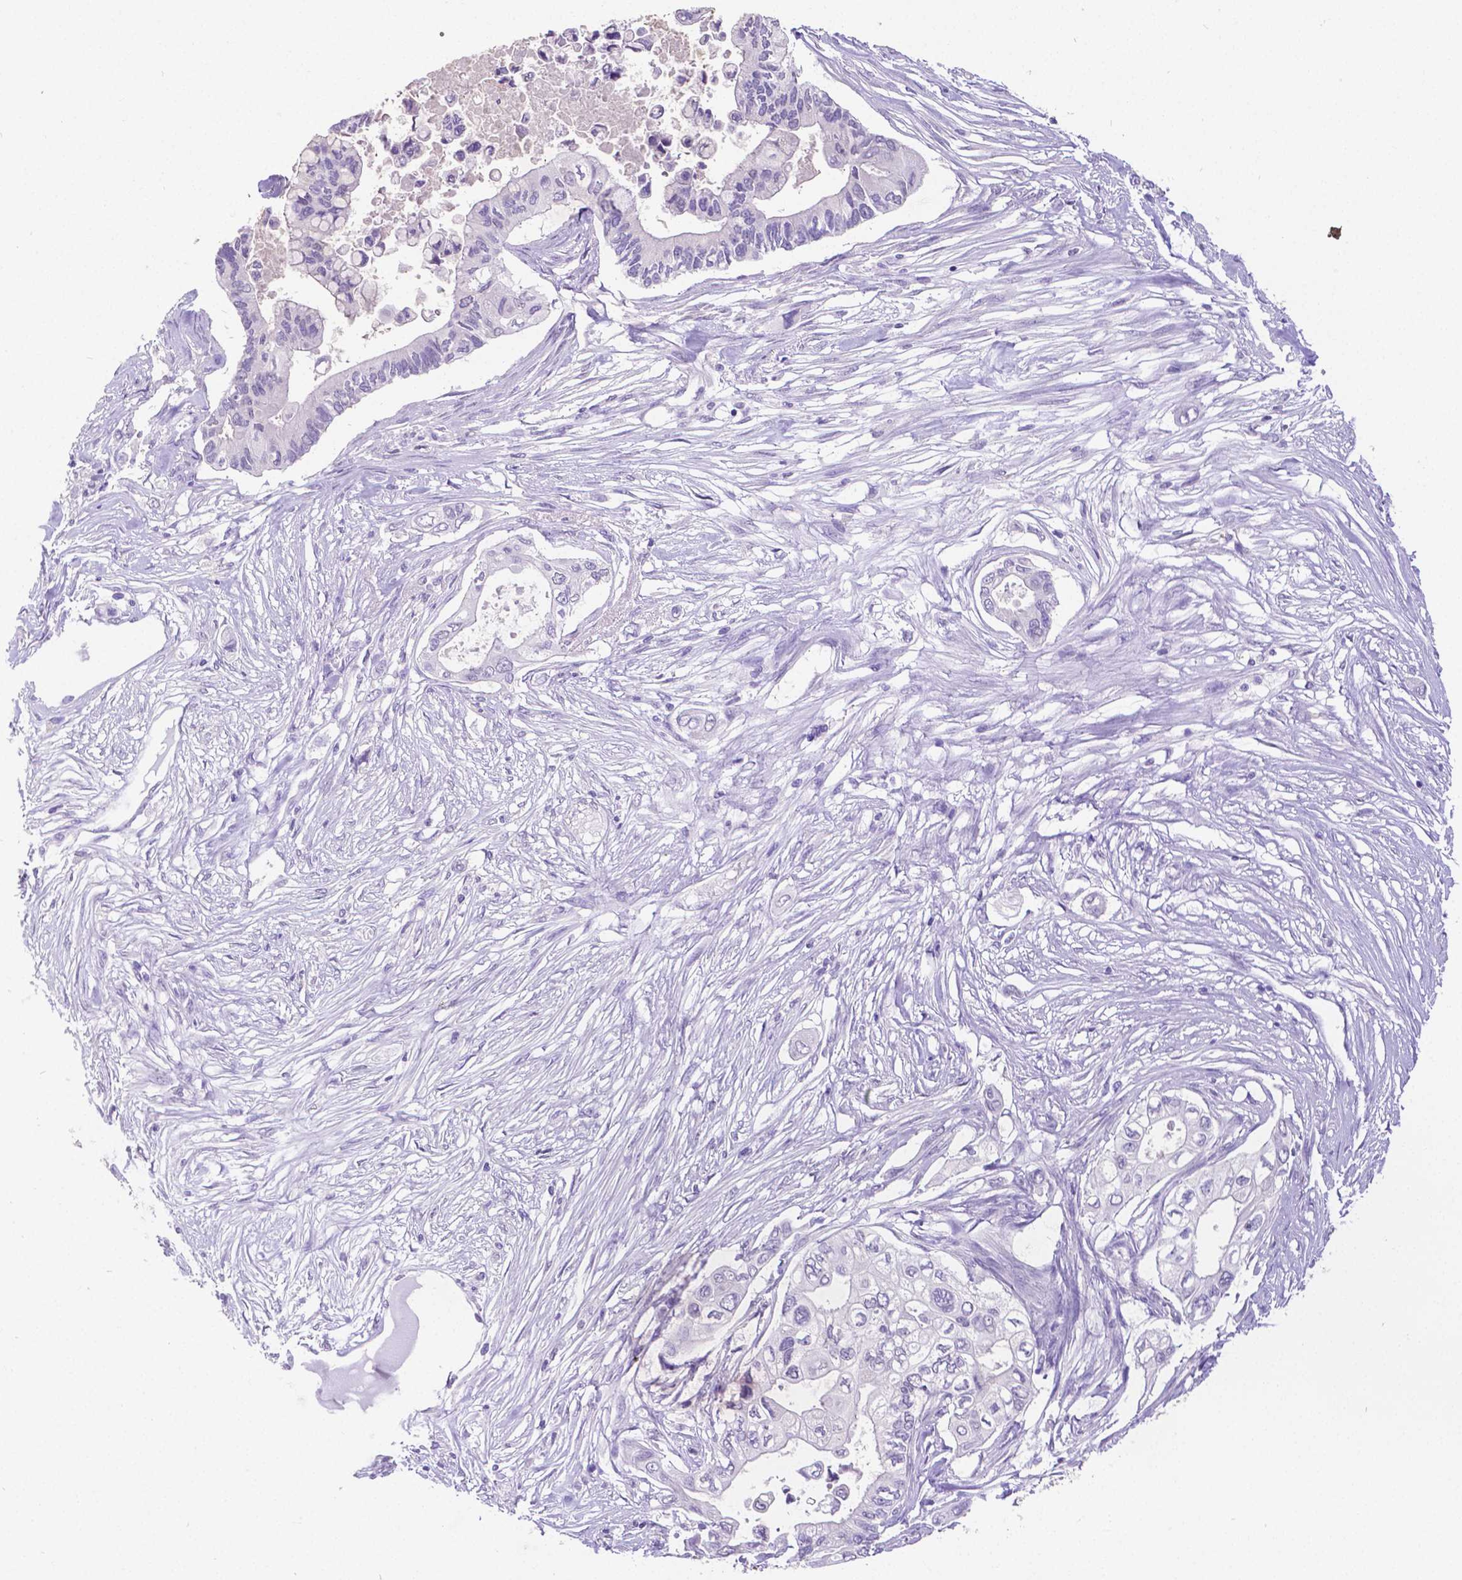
{"staining": {"intensity": "negative", "quantity": "none", "location": "none"}, "tissue": "pancreatic cancer", "cell_type": "Tumor cells", "image_type": "cancer", "snomed": [{"axis": "morphology", "description": "Adenocarcinoma, NOS"}, {"axis": "topography", "description": "Pancreas"}], "caption": "A micrograph of adenocarcinoma (pancreatic) stained for a protein shows no brown staining in tumor cells. (DAB IHC, high magnification).", "gene": "SATB2", "patient": {"sex": "female", "age": 63}}